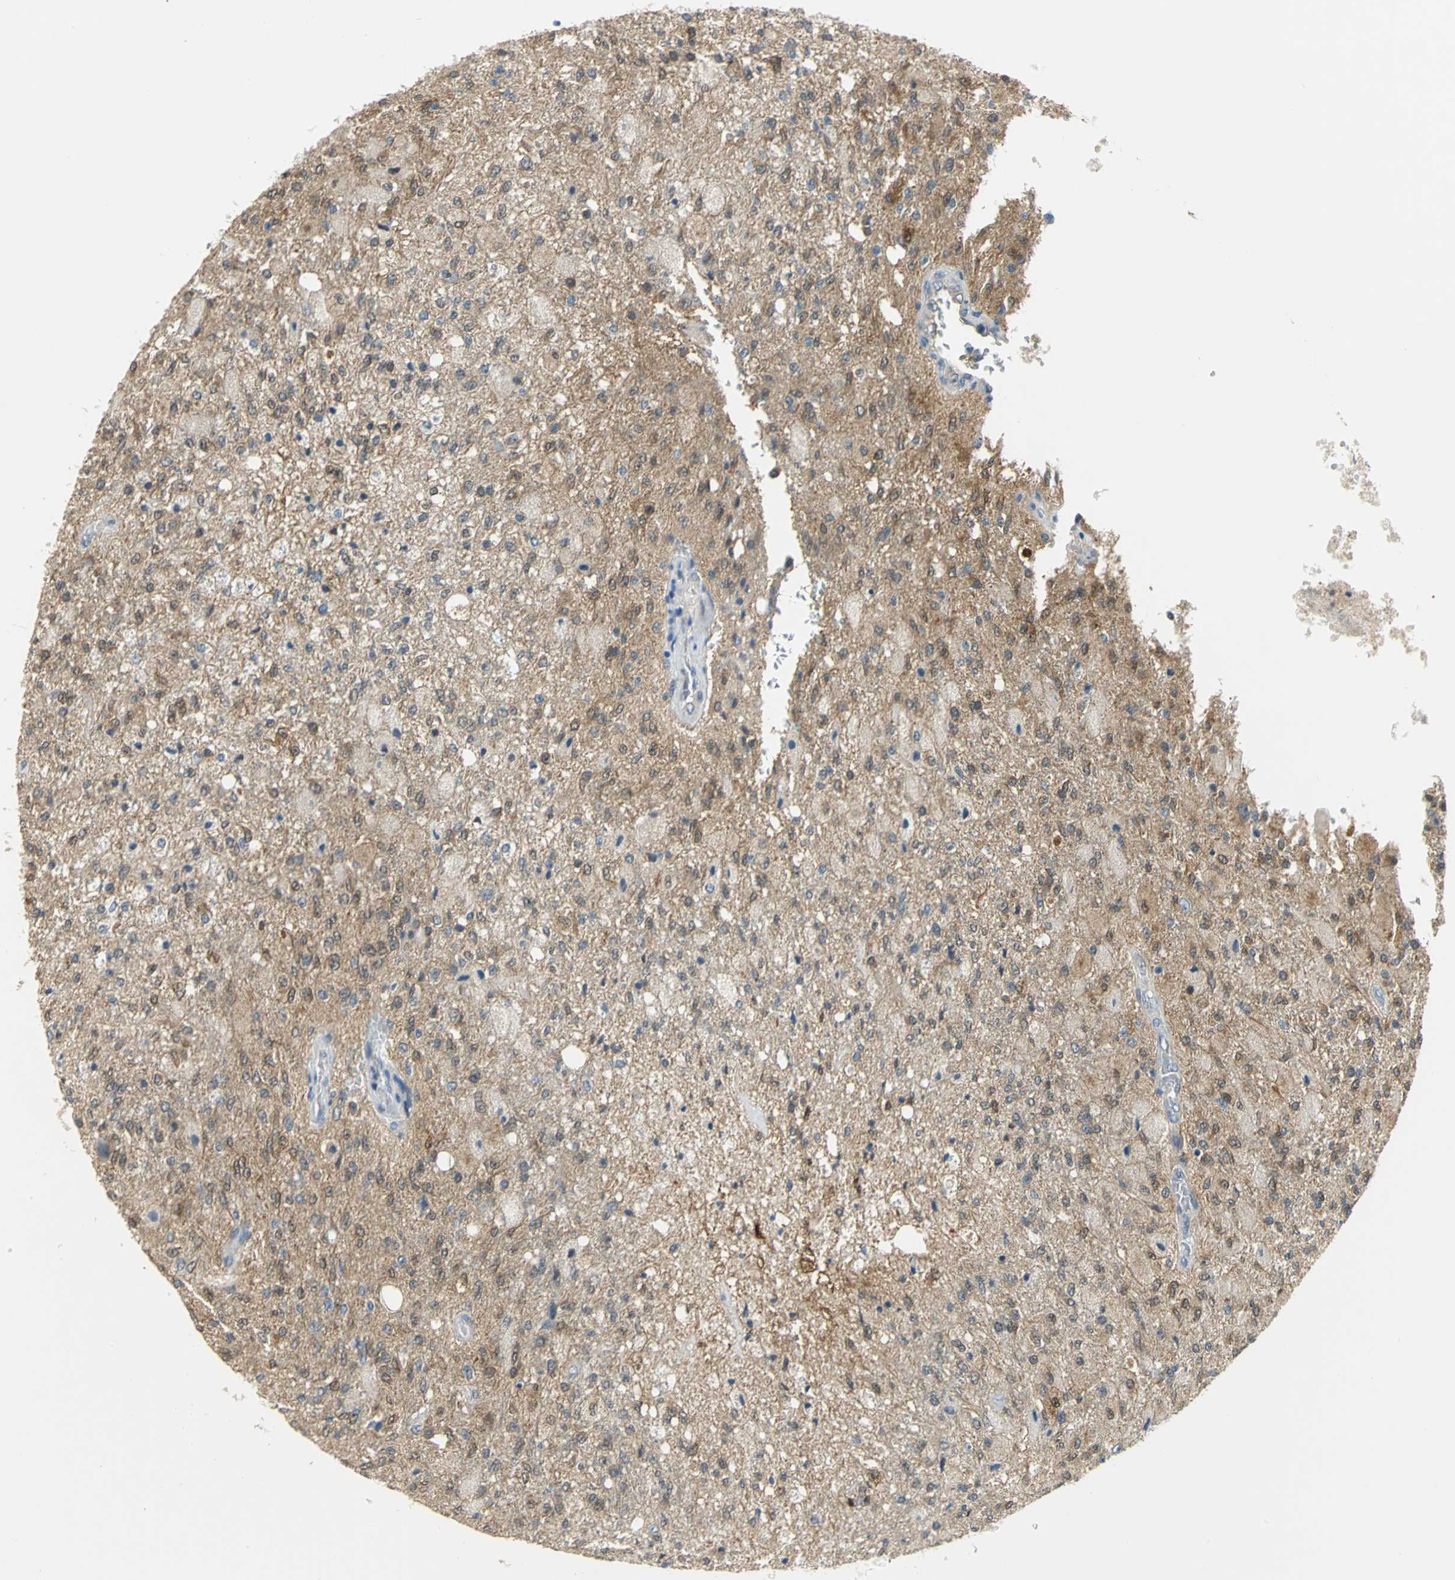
{"staining": {"intensity": "weak", "quantity": "25%-75%", "location": "cytoplasmic/membranous"}, "tissue": "glioma", "cell_type": "Tumor cells", "image_type": "cancer", "snomed": [{"axis": "morphology", "description": "Normal tissue, NOS"}, {"axis": "morphology", "description": "Glioma, malignant, High grade"}, {"axis": "topography", "description": "Cerebral cortex"}], "caption": "A histopathology image of human glioma stained for a protein exhibits weak cytoplasmic/membranous brown staining in tumor cells. The protein is shown in brown color, while the nuclei are stained blue.", "gene": "PGM3", "patient": {"sex": "male", "age": 77}}